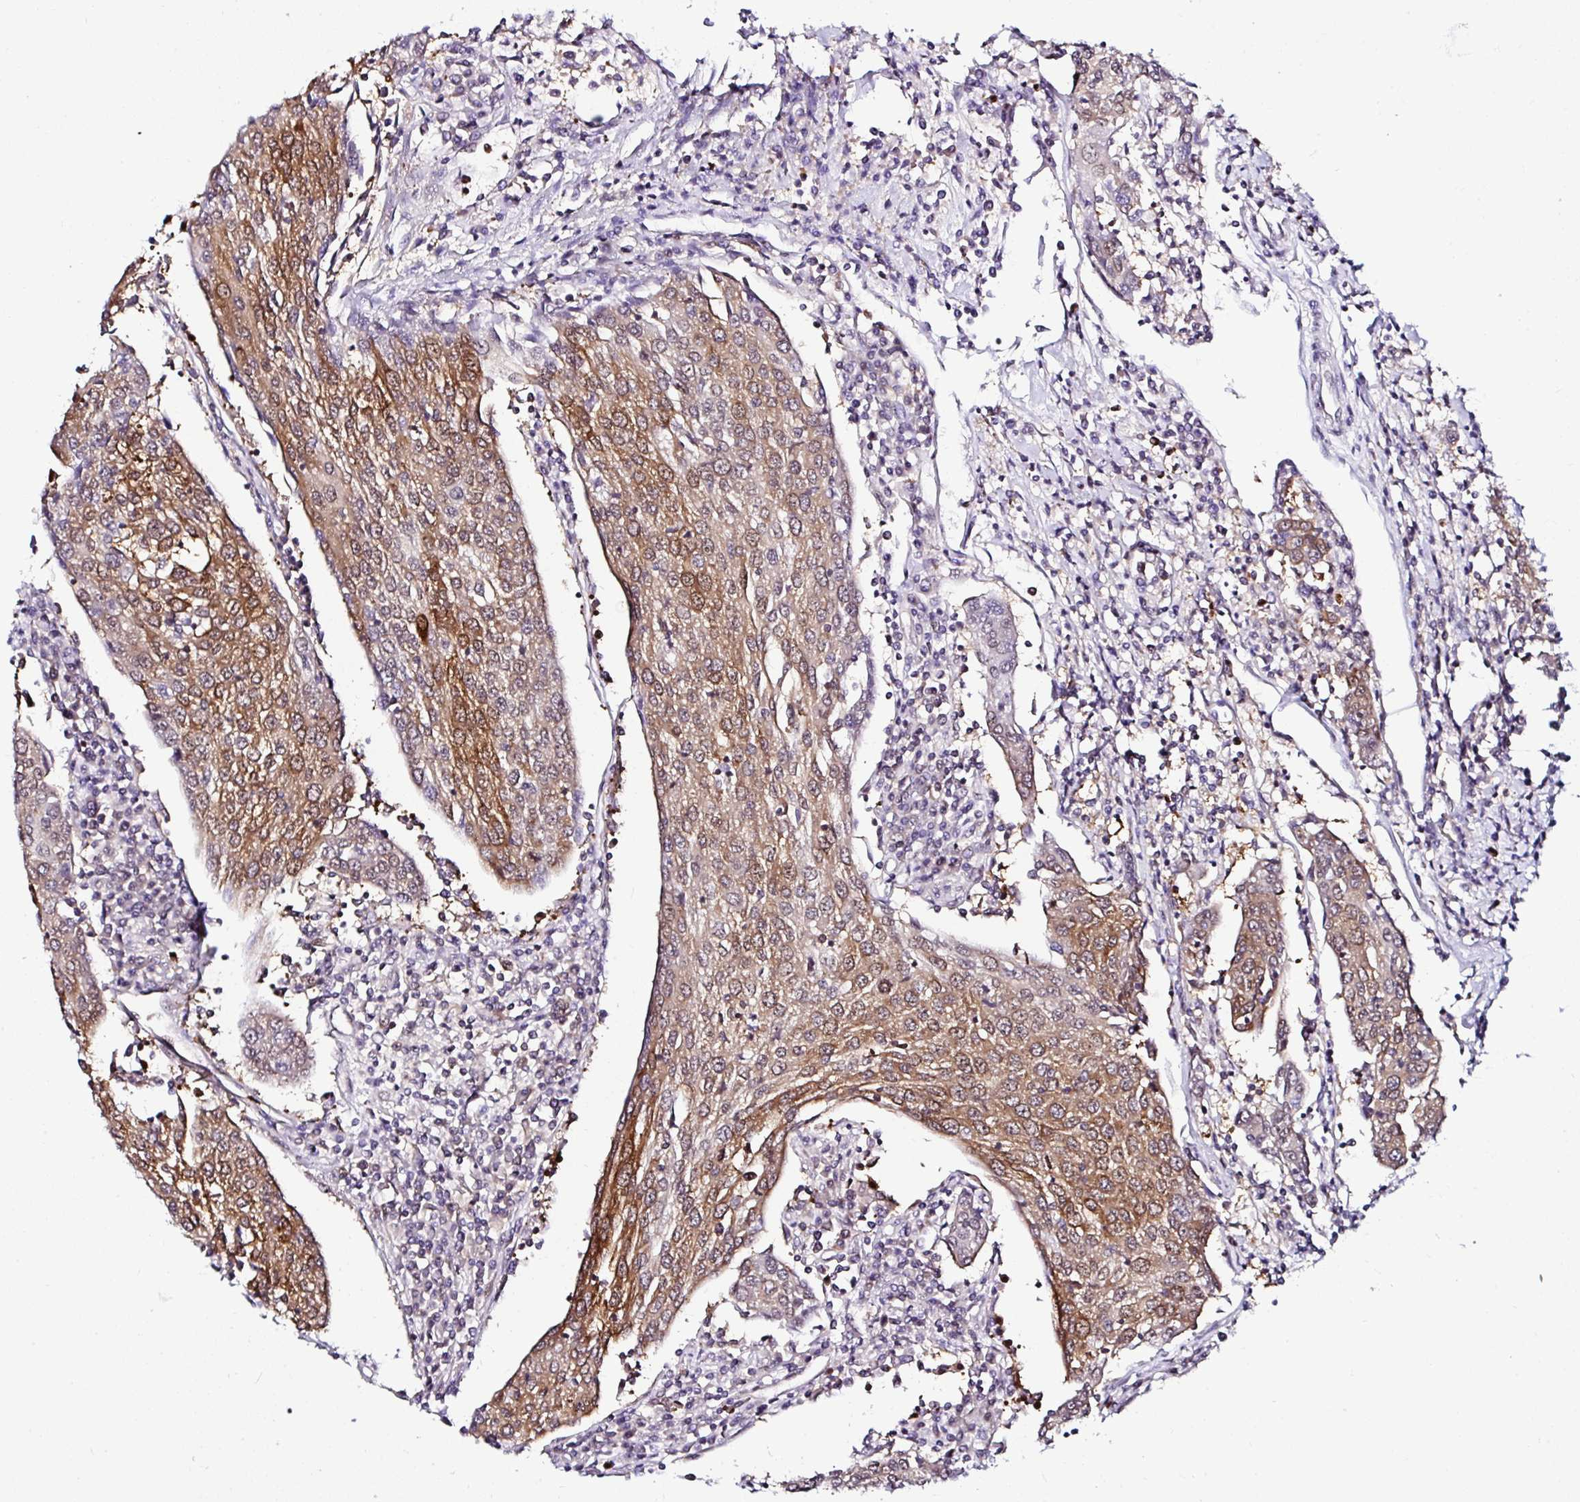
{"staining": {"intensity": "moderate", "quantity": ">75%", "location": "cytoplasmic/membranous,nuclear"}, "tissue": "urothelial cancer", "cell_type": "Tumor cells", "image_type": "cancer", "snomed": [{"axis": "morphology", "description": "Urothelial carcinoma, High grade"}, {"axis": "topography", "description": "Urinary bladder"}], "caption": "Approximately >75% of tumor cells in urothelial cancer display moderate cytoplasmic/membranous and nuclear protein positivity as visualized by brown immunohistochemical staining.", "gene": "PIN4", "patient": {"sex": "female", "age": 85}}